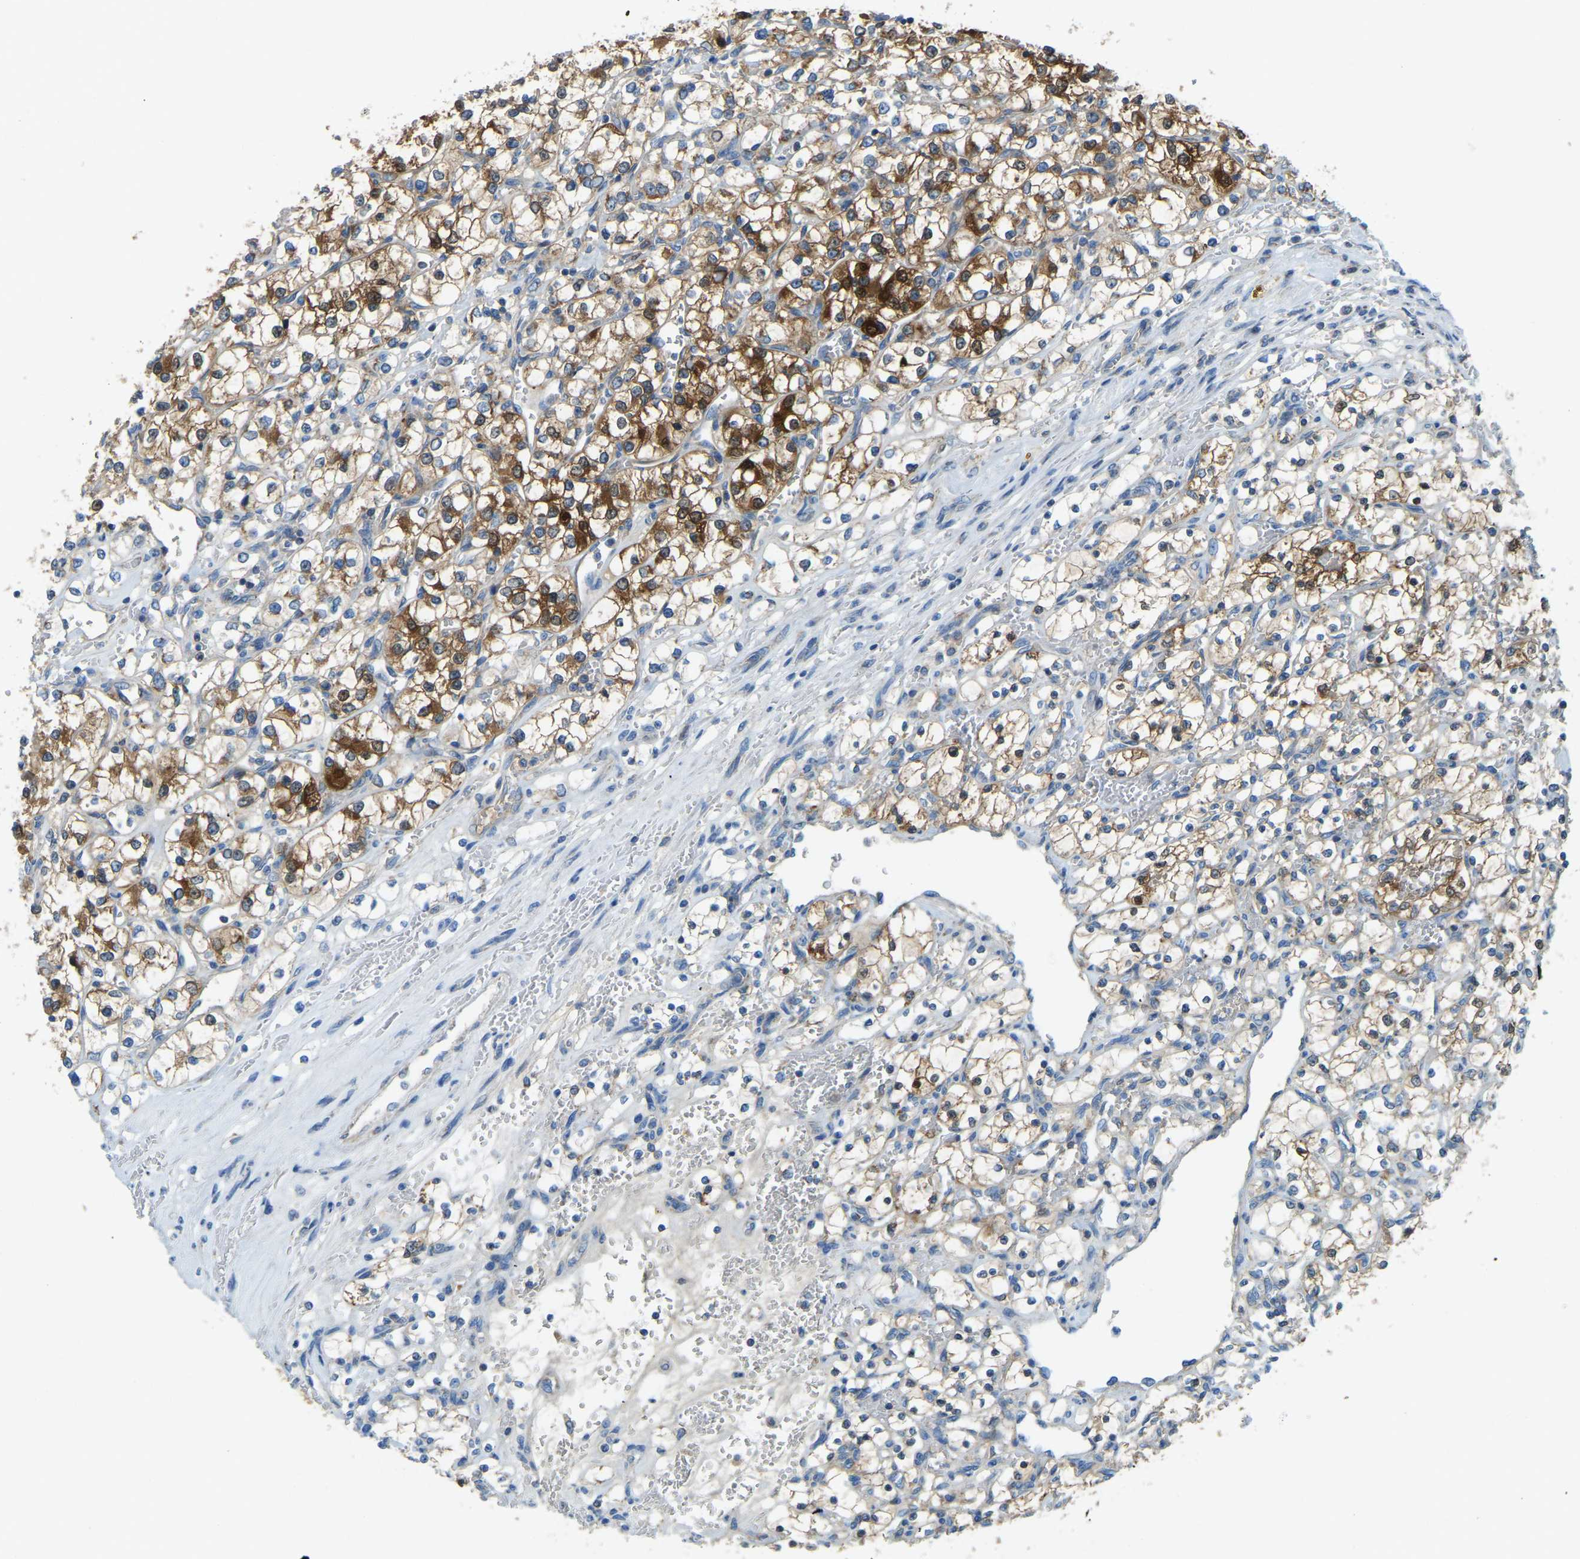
{"staining": {"intensity": "strong", "quantity": "25%-75%", "location": "cytoplasmic/membranous"}, "tissue": "renal cancer", "cell_type": "Tumor cells", "image_type": "cancer", "snomed": [{"axis": "morphology", "description": "Adenocarcinoma, NOS"}, {"axis": "topography", "description": "Kidney"}], "caption": "Renal cancer was stained to show a protein in brown. There is high levels of strong cytoplasmic/membranous staining in about 25%-75% of tumor cells. The protein is stained brown, and the nuclei are stained in blue (DAB (3,3'-diaminobenzidine) IHC with brightfield microscopy, high magnification).", "gene": "GDA", "patient": {"sex": "female", "age": 69}}